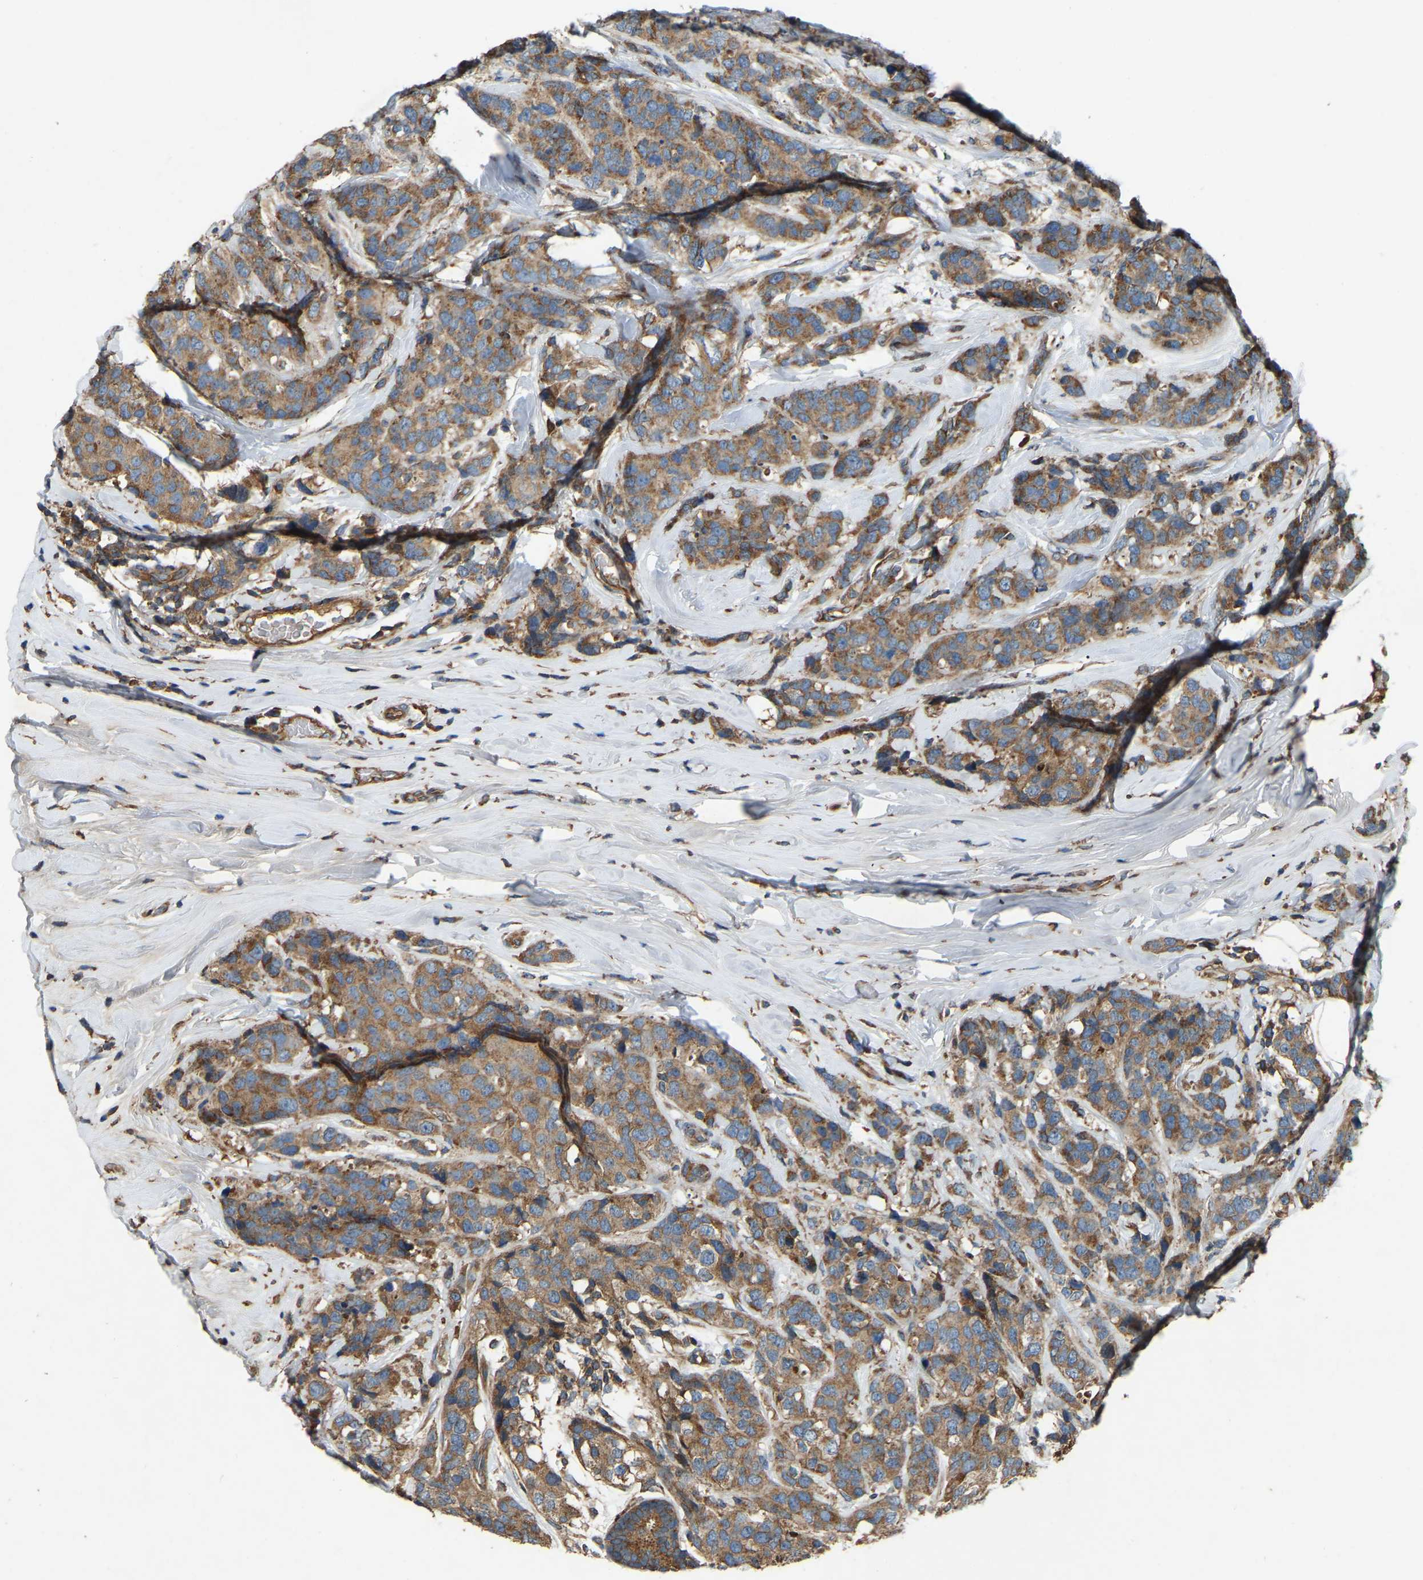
{"staining": {"intensity": "moderate", "quantity": ">75%", "location": "cytoplasmic/membranous"}, "tissue": "breast cancer", "cell_type": "Tumor cells", "image_type": "cancer", "snomed": [{"axis": "morphology", "description": "Lobular carcinoma"}, {"axis": "topography", "description": "Breast"}], "caption": "Tumor cells display moderate cytoplasmic/membranous staining in approximately >75% of cells in breast cancer.", "gene": "SAMD9L", "patient": {"sex": "female", "age": 59}}